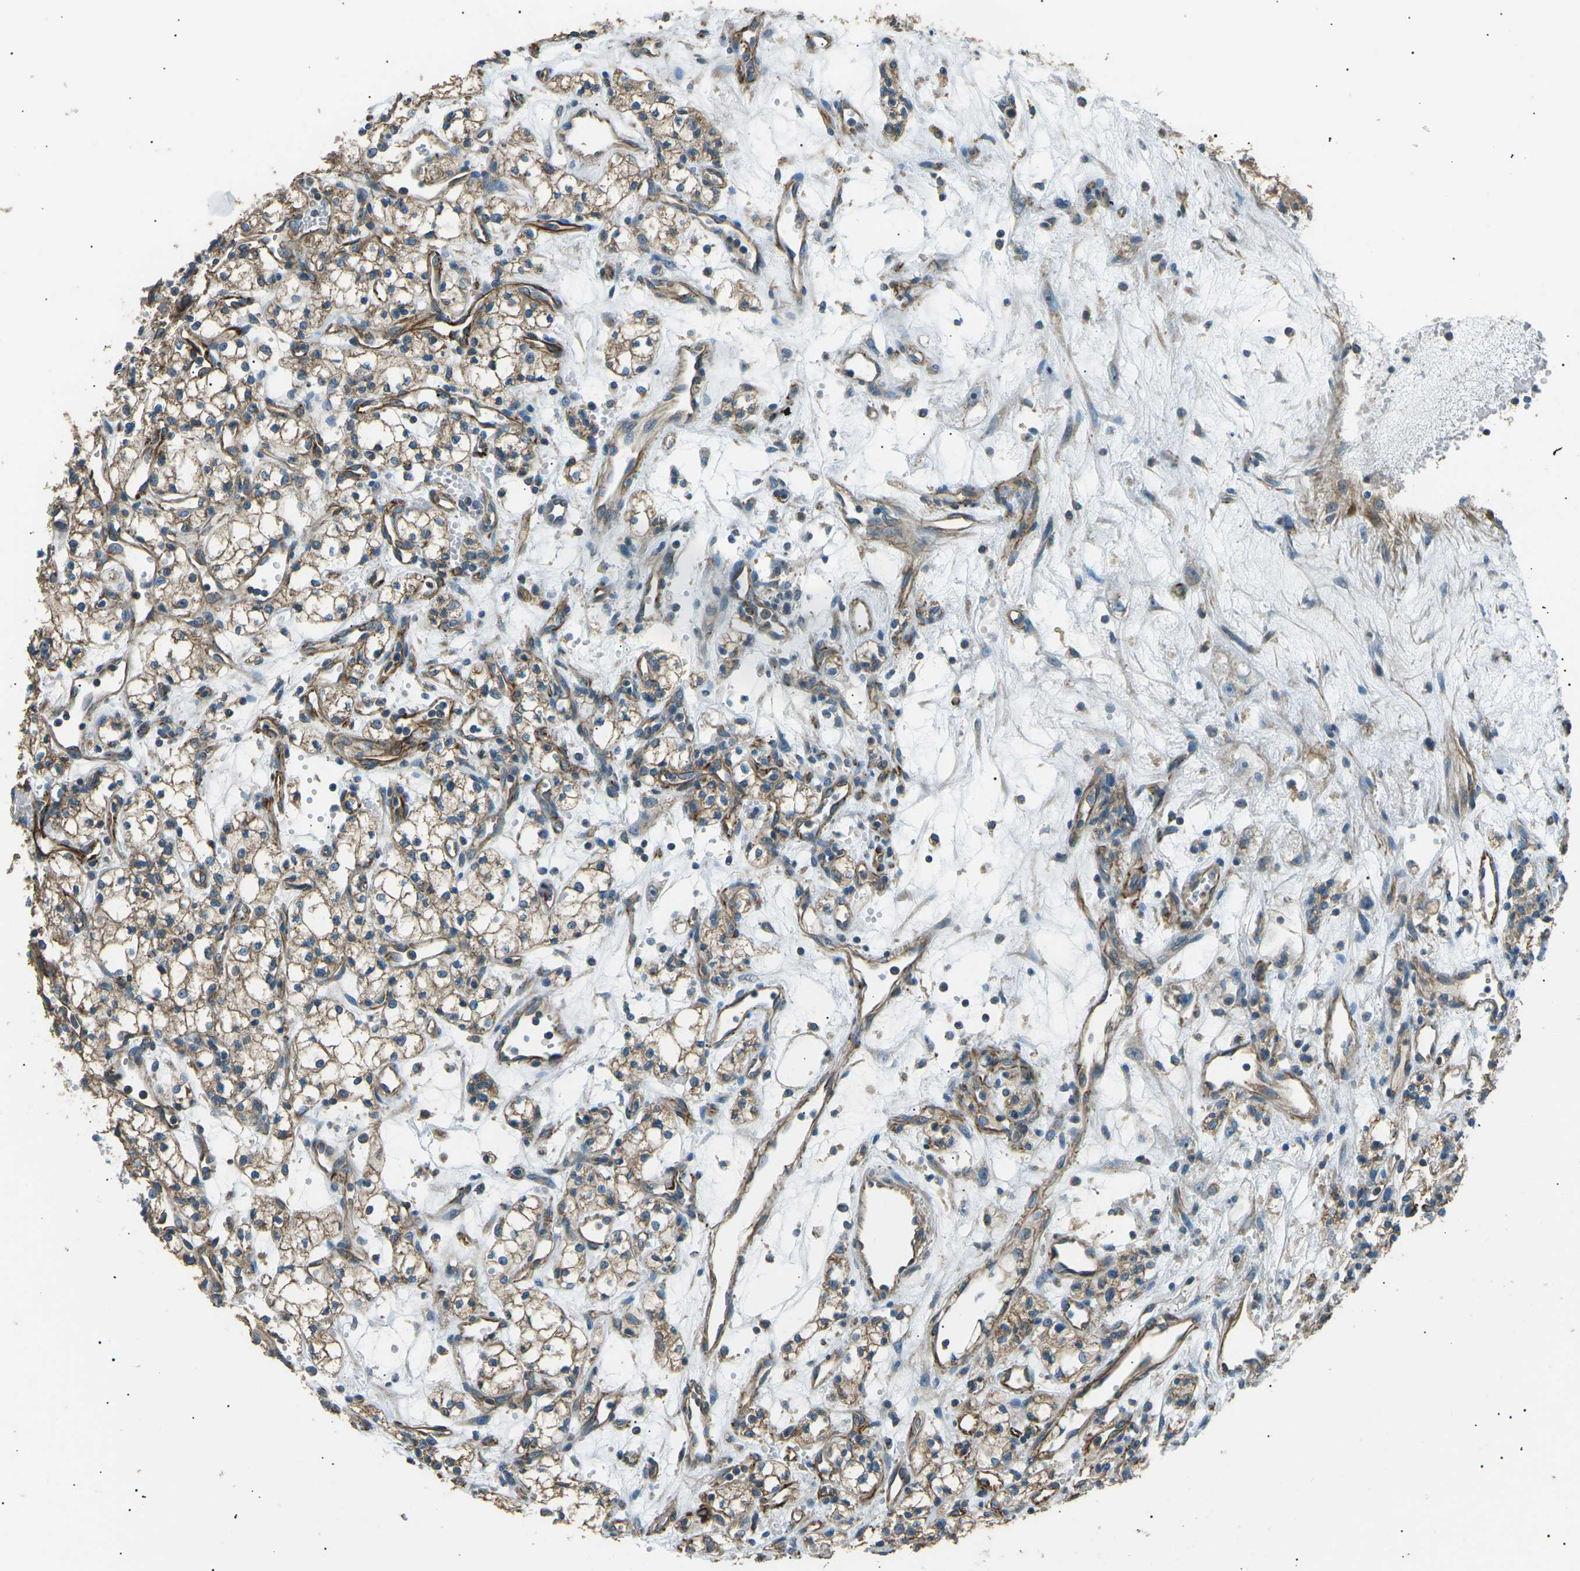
{"staining": {"intensity": "moderate", "quantity": ">75%", "location": "cytoplasmic/membranous"}, "tissue": "renal cancer", "cell_type": "Tumor cells", "image_type": "cancer", "snomed": [{"axis": "morphology", "description": "Adenocarcinoma, NOS"}, {"axis": "topography", "description": "Kidney"}], "caption": "This image exhibits renal cancer (adenocarcinoma) stained with immunohistochemistry (IHC) to label a protein in brown. The cytoplasmic/membranous of tumor cells show moderate positivity for the protein. Nuclei are counter-stained blue.", "gene": "SLK", "patient": {"sex": "male", "age": 59}}